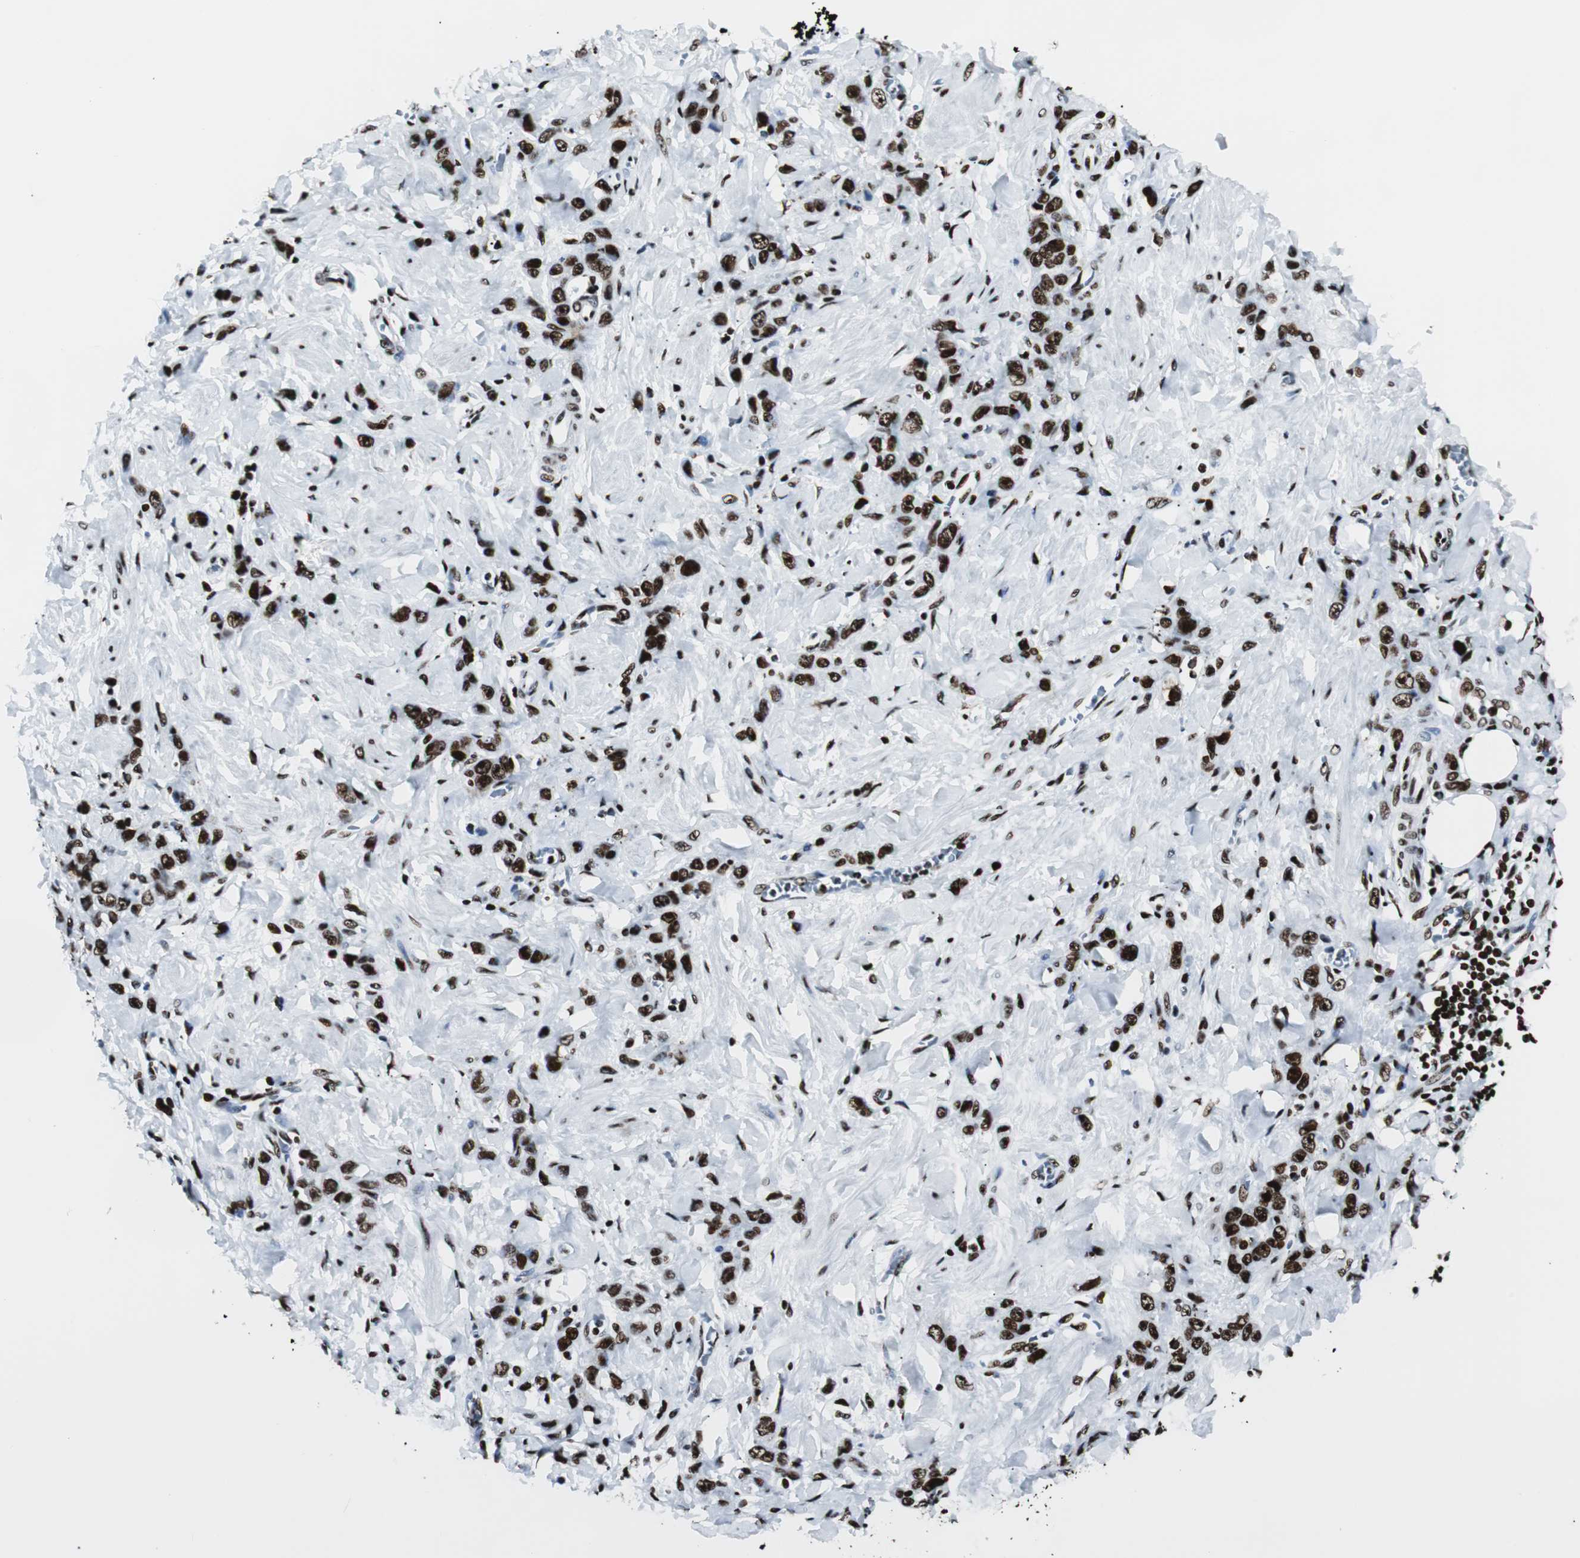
{"staining": {"intensity": "strong", "quantity": ">75%", "location": "nuclear"}, "tissue": "stomach cancer", "cell_type": "Tumor cells", "image_type": "cancer", "snomed": [{"axis": "morphology", "description": "Adenocarcinoma, NOS"}, {"axis": "topography", "description": "Stomach"}], "caption": "About >75% of tumor cells in stomach adenocarcinoma display strong nuclear protein positivity as visualized by brown immunohistochemical staining.", "gene": "NCL", "patient": {"sex": "male", "age": 82}}